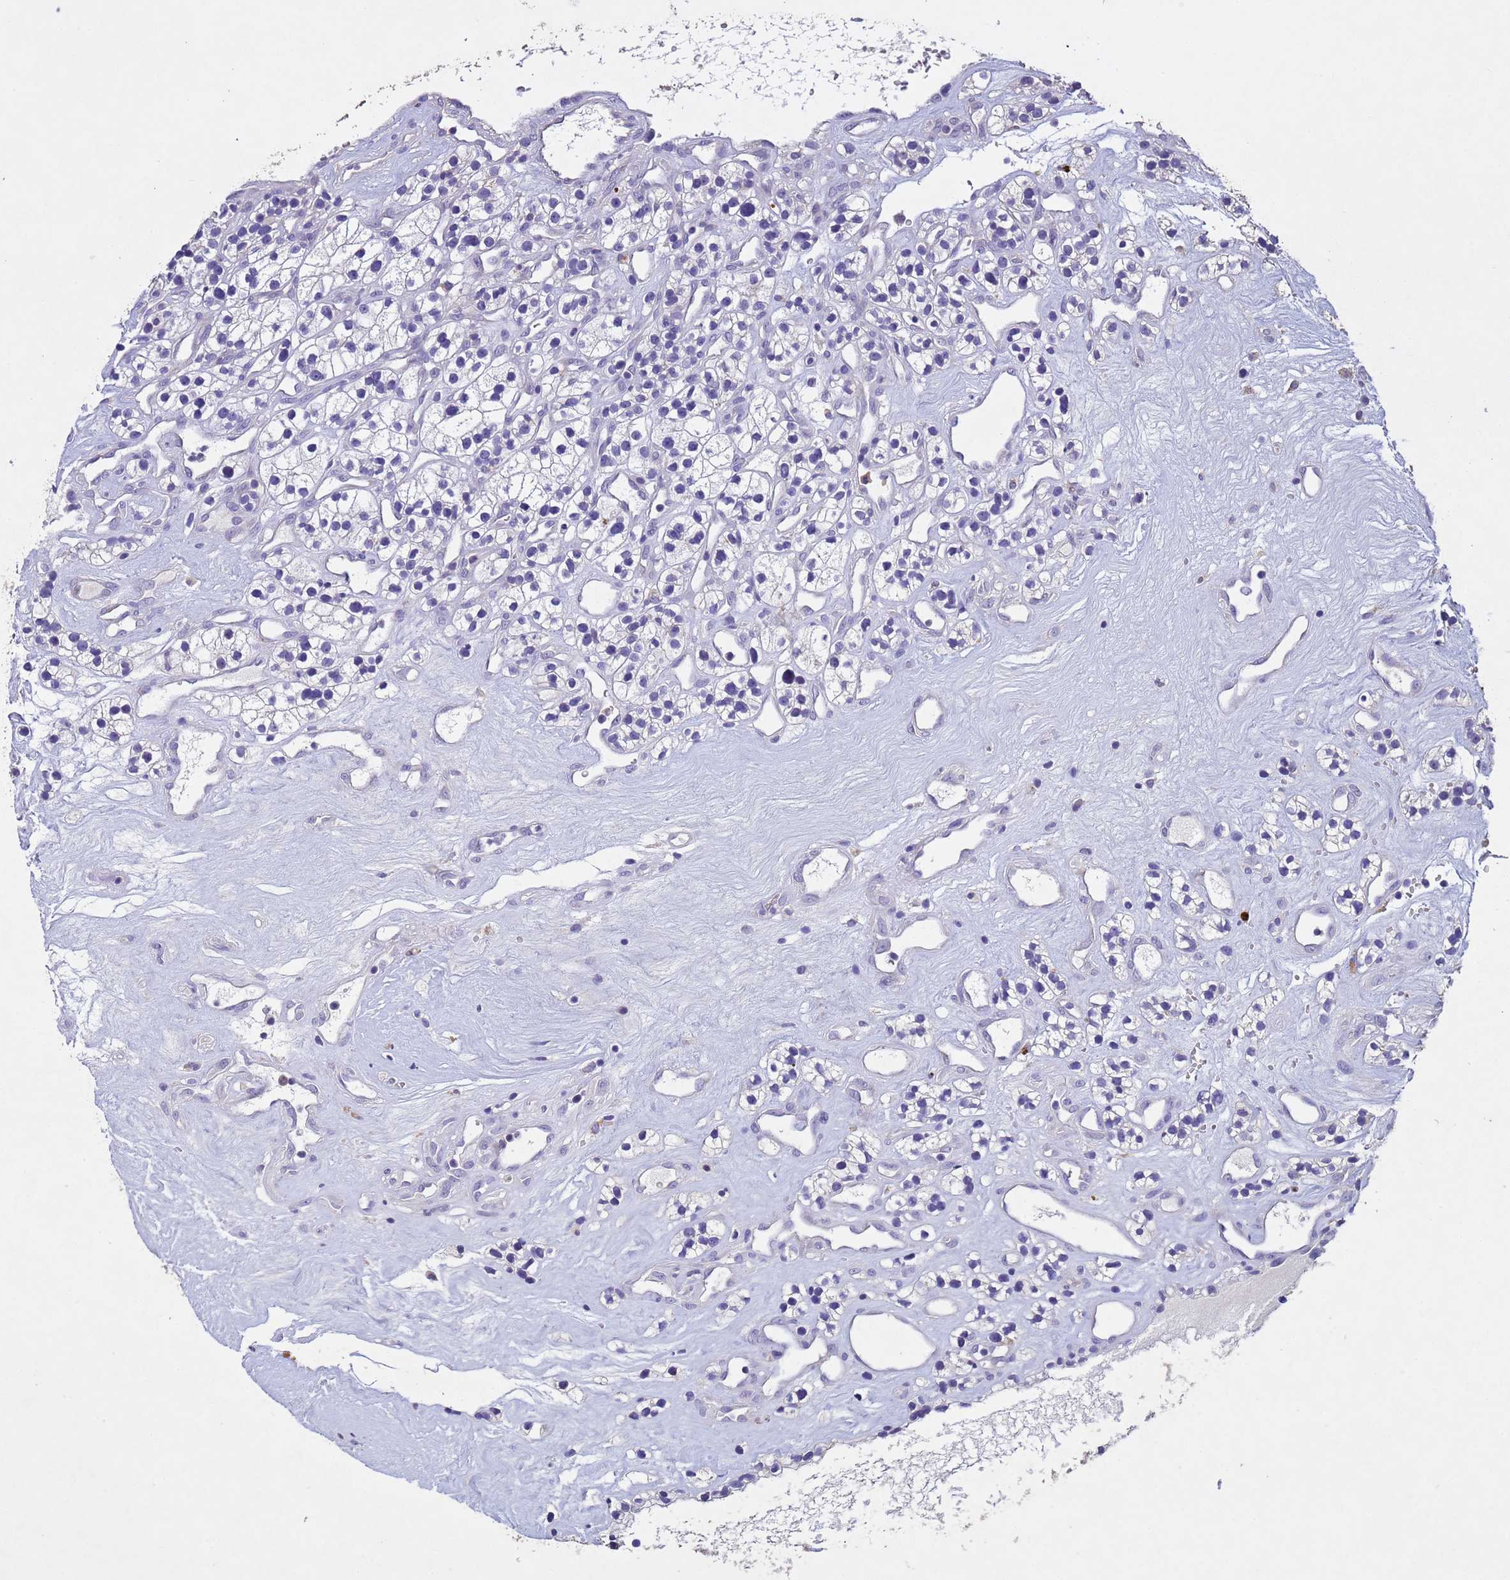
{"staining": {"intensity": "negative", "quantity": "none", "location": "none"}, "tissue": "renal cancer", "cell_type": "Tumor cells", "image_type": "cancer", "snomed": [{"axis": "morphology", "description": "Adenocarcinoma, NOS"}, {"axis": "topography", "description": "Kidney"}], "caption": "Immunohistochemical staining of renal cancer demonstrates no significant staining in tumor cells. (DAB (3,3'-diaminobenzidine) immunohistochemistry (IHC) visualized using brightfield microscopy, high magnification).", "gene": "NLRP11", "patient": {"sex": "female", "age": 57}}